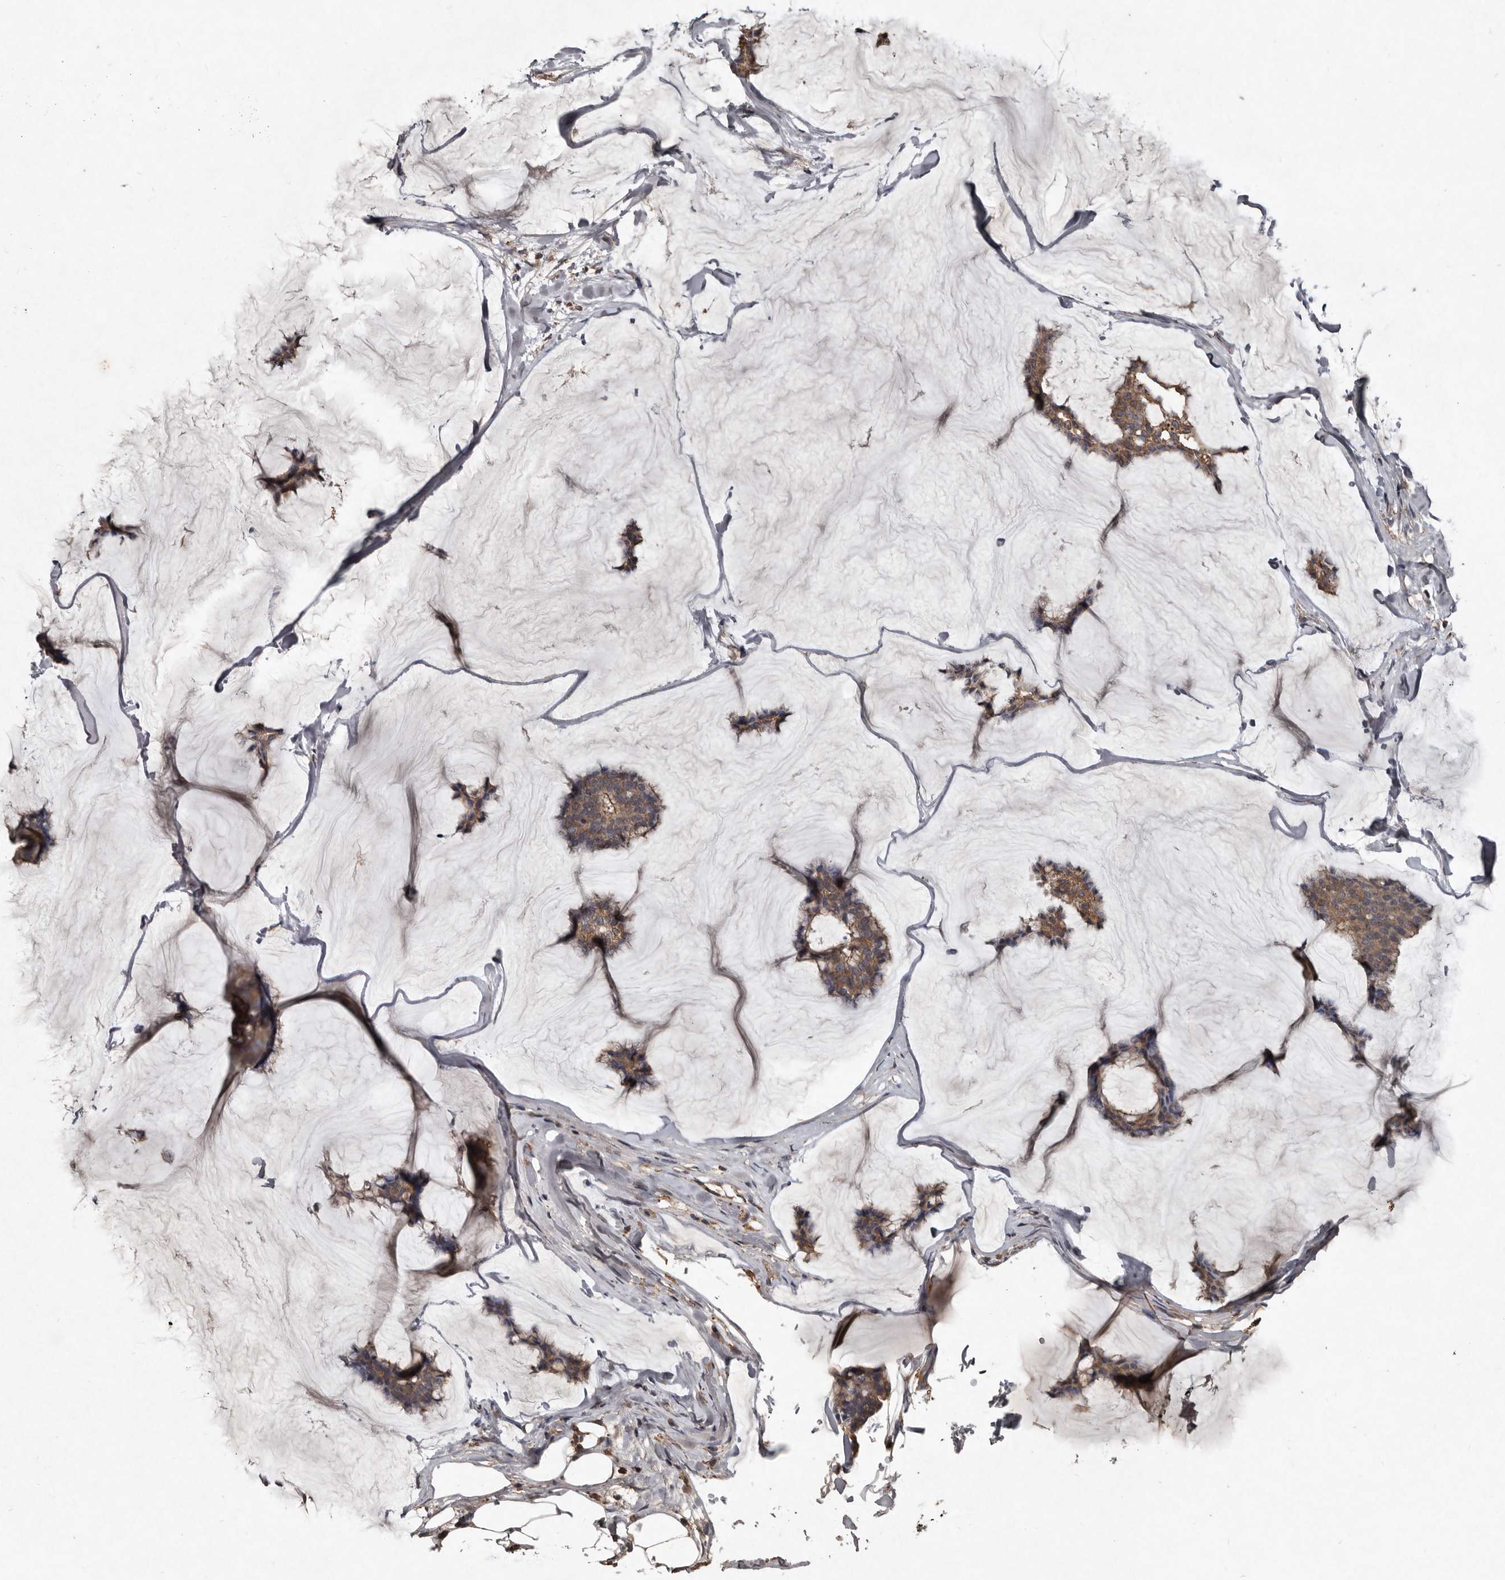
{"staining": {"intensity": "weak", "quantity": ">75%", "location": "cytoplasmic/membranous"}, "tissue": "breast cancer", "cell_type": "Tumor cells", "image_type": "cancer", "snomed": [{"axis": "morphology", "description": "Duct carcinoma"}, {"axis": "topography", "description": "Breast"}], "caption": "This is a photomicrograph of immunohistochemistry staining of breast invasive ductal carcinoma, which shows weak staining in the cytoplasmic/membranous of tumor cells.", "gene": "GREB1", "patient": {"sex": "female", "age": 93}}